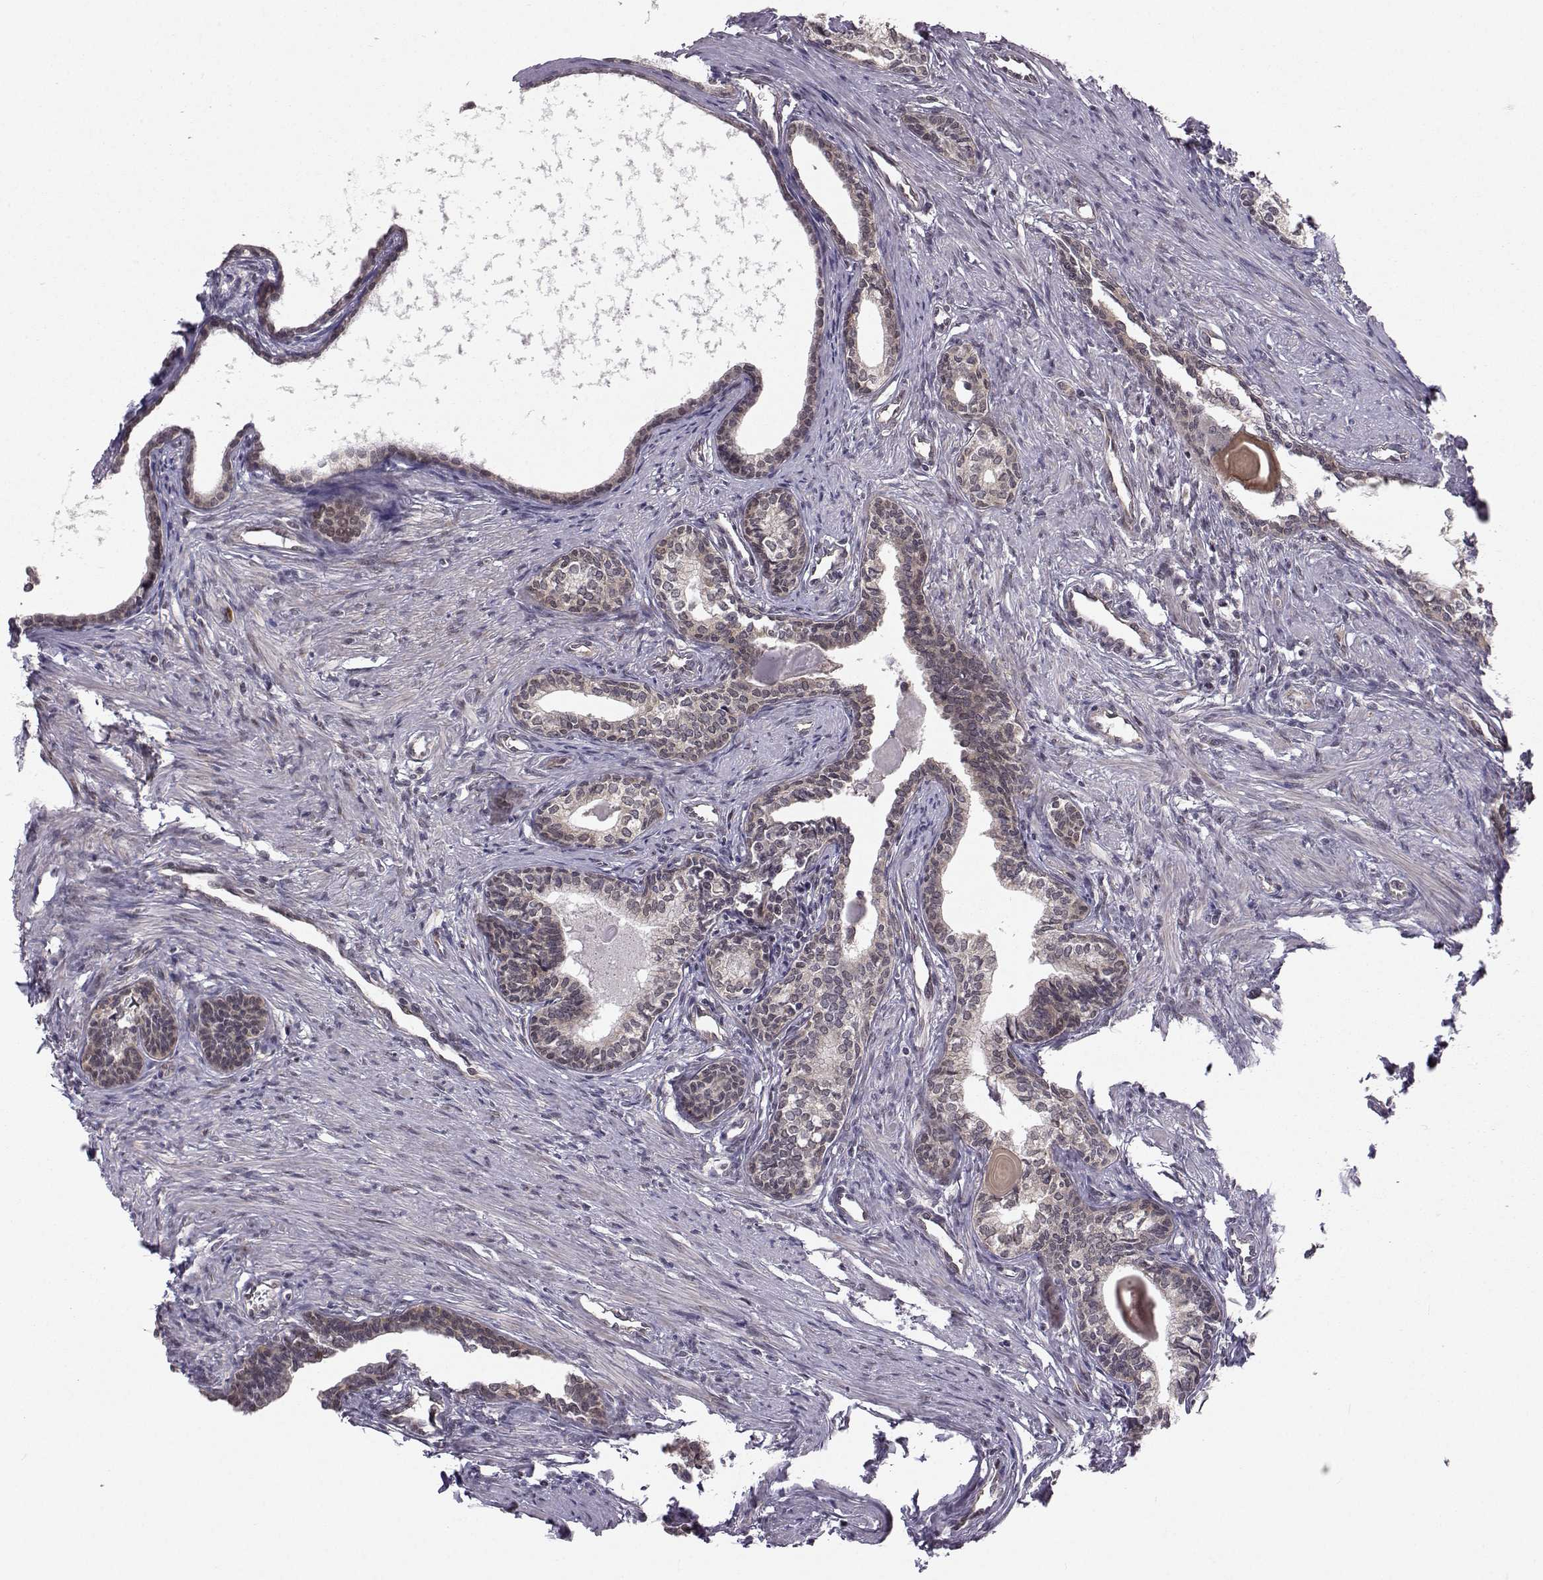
{"staining": {"intensity": "moderate", "quantity": "25%-75%", "location": "nuclear"}, "tissue": "prostate", "cell_type": "Glandular cells", "image_type": "normal", "snomed": [{"axis": "morphology", "description": "Normal tissue, NOS"}, {"axis": "topography", "description": "Prostate"}], "caption": "Immunohistochemistry (IHC) (DAB (3,3'-diaminobenzidine)) staining of normal human prostate exhibits moderate nuclear protein positivity in about 25%-75% of glandular cells.", "gene": "PKN2", "patient": {"sex": "male", "age": 60}}